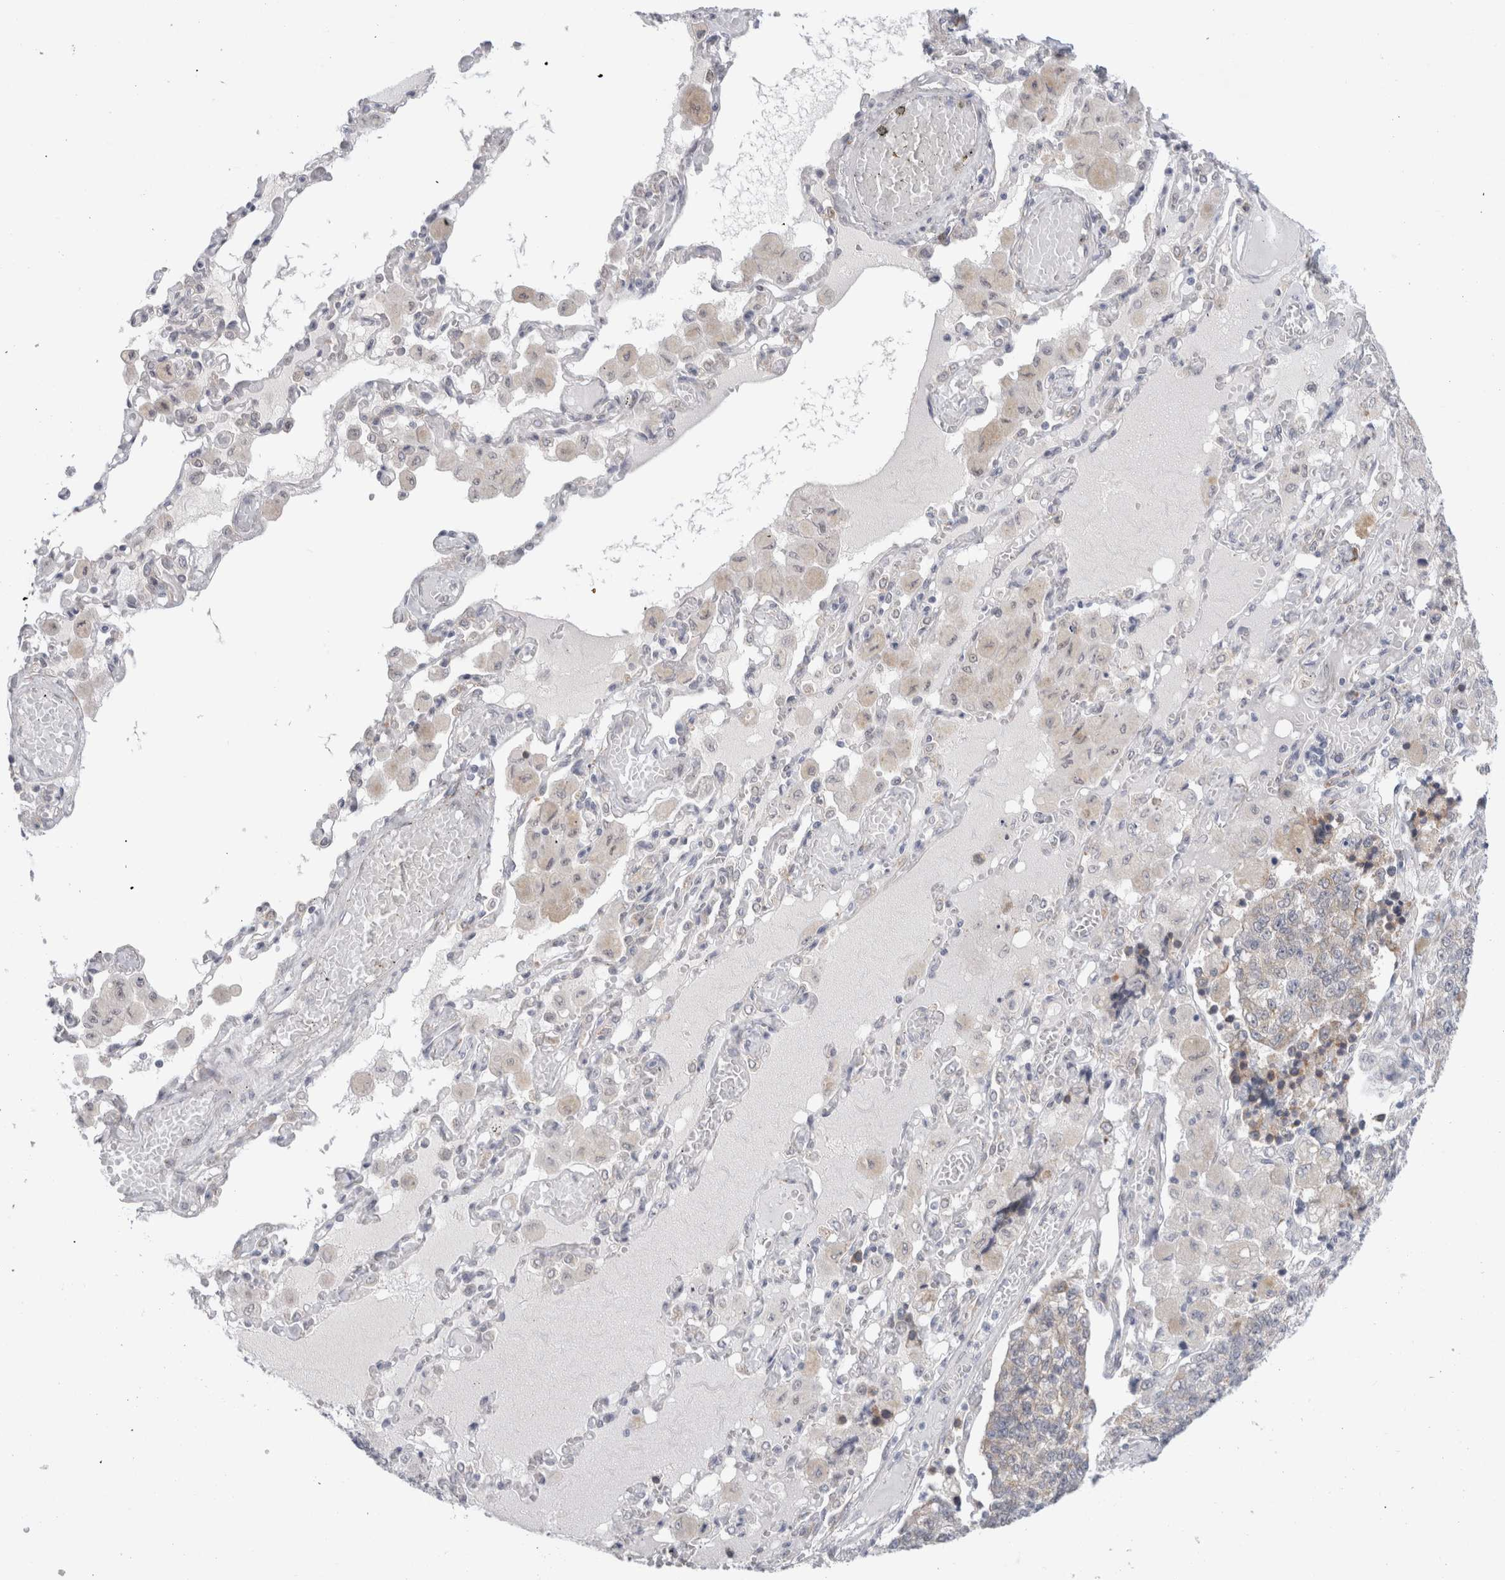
{"staining": {"intensity": "weak", "quantity": "<25%", "location": "cytoplasmic/membranous"}, "tissue": "lung cancer", "cell_type": "Tumor cells", "image_type": "cancer", "snomed": [{"axis": "morphology", "description": "Adenocarcinoma, NOS"}, {"axis": "topography", "description": "Lung"}], "caption": "The micrograph displays no significant staining in tumor cells of adenocarcinoma (lung).", "gene": "TRMT1L", "patient": {"sex": "male", "age": 49}}